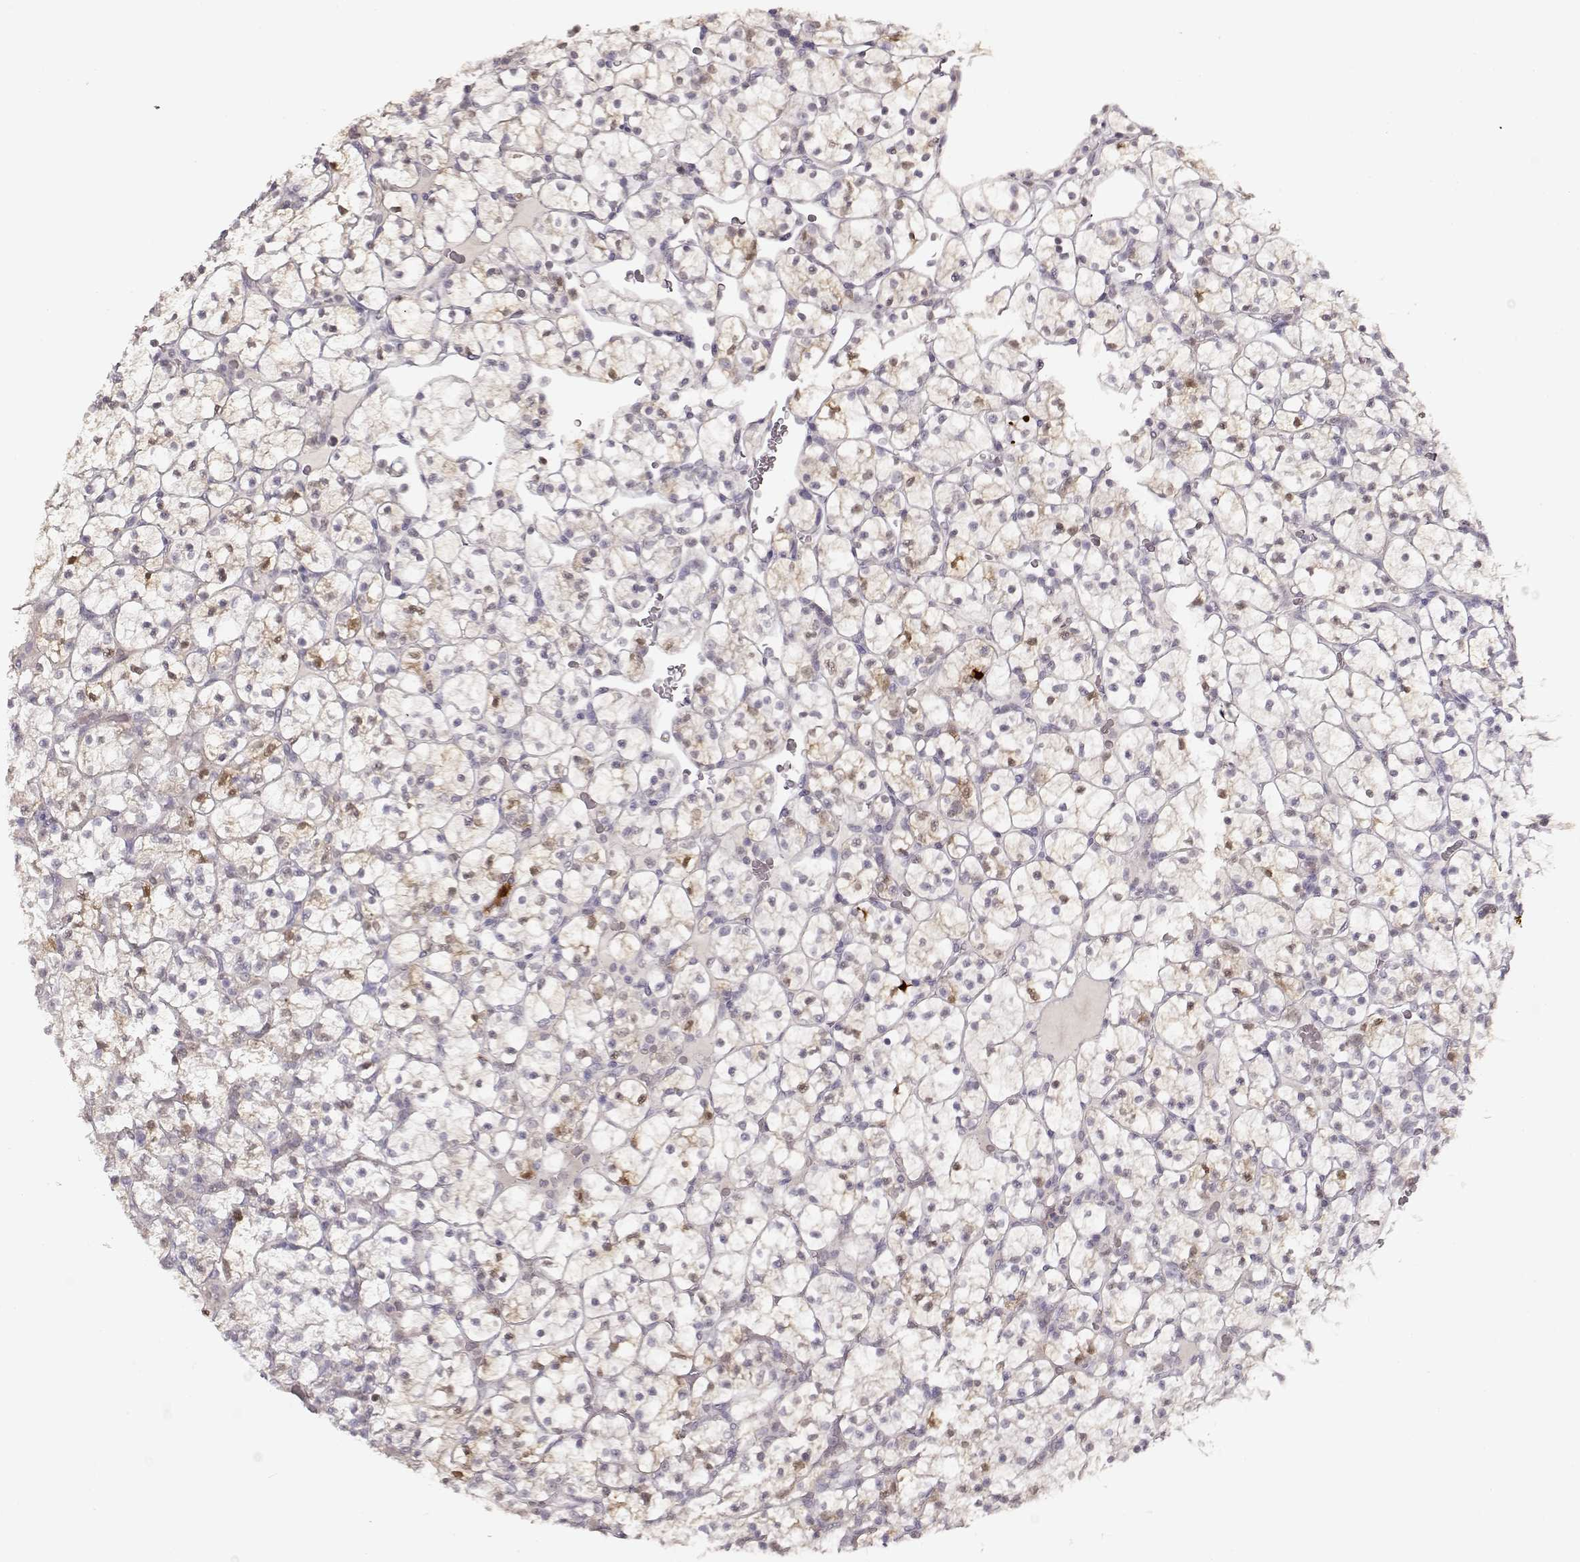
{"staining": {"intensity": "negative", "quantity": "none", "location": "none"}, "tissue": "renal cancer", "cell_type": "Tumor cells", "image_type": "cancer", "snomed": [{"axis": "morphology", "description": "Adenocarcinoma, NOS"}, {"axis": "topography", "description": "Kidney"}], "caption": "An immunohistochemistry (IHC) histopathology image of renal cancer (adenocarcinoma) is shown. There is no staining in tumor cells of renal cancer (adenocarcinoma). The staining was performed using DAB to visualize the protein expression in brown, while the nuclei were stained in blue with hematoxylin (Magnification: 20x).", "gene": "S100B", "patient": {"sex": "female", "age": 89}}